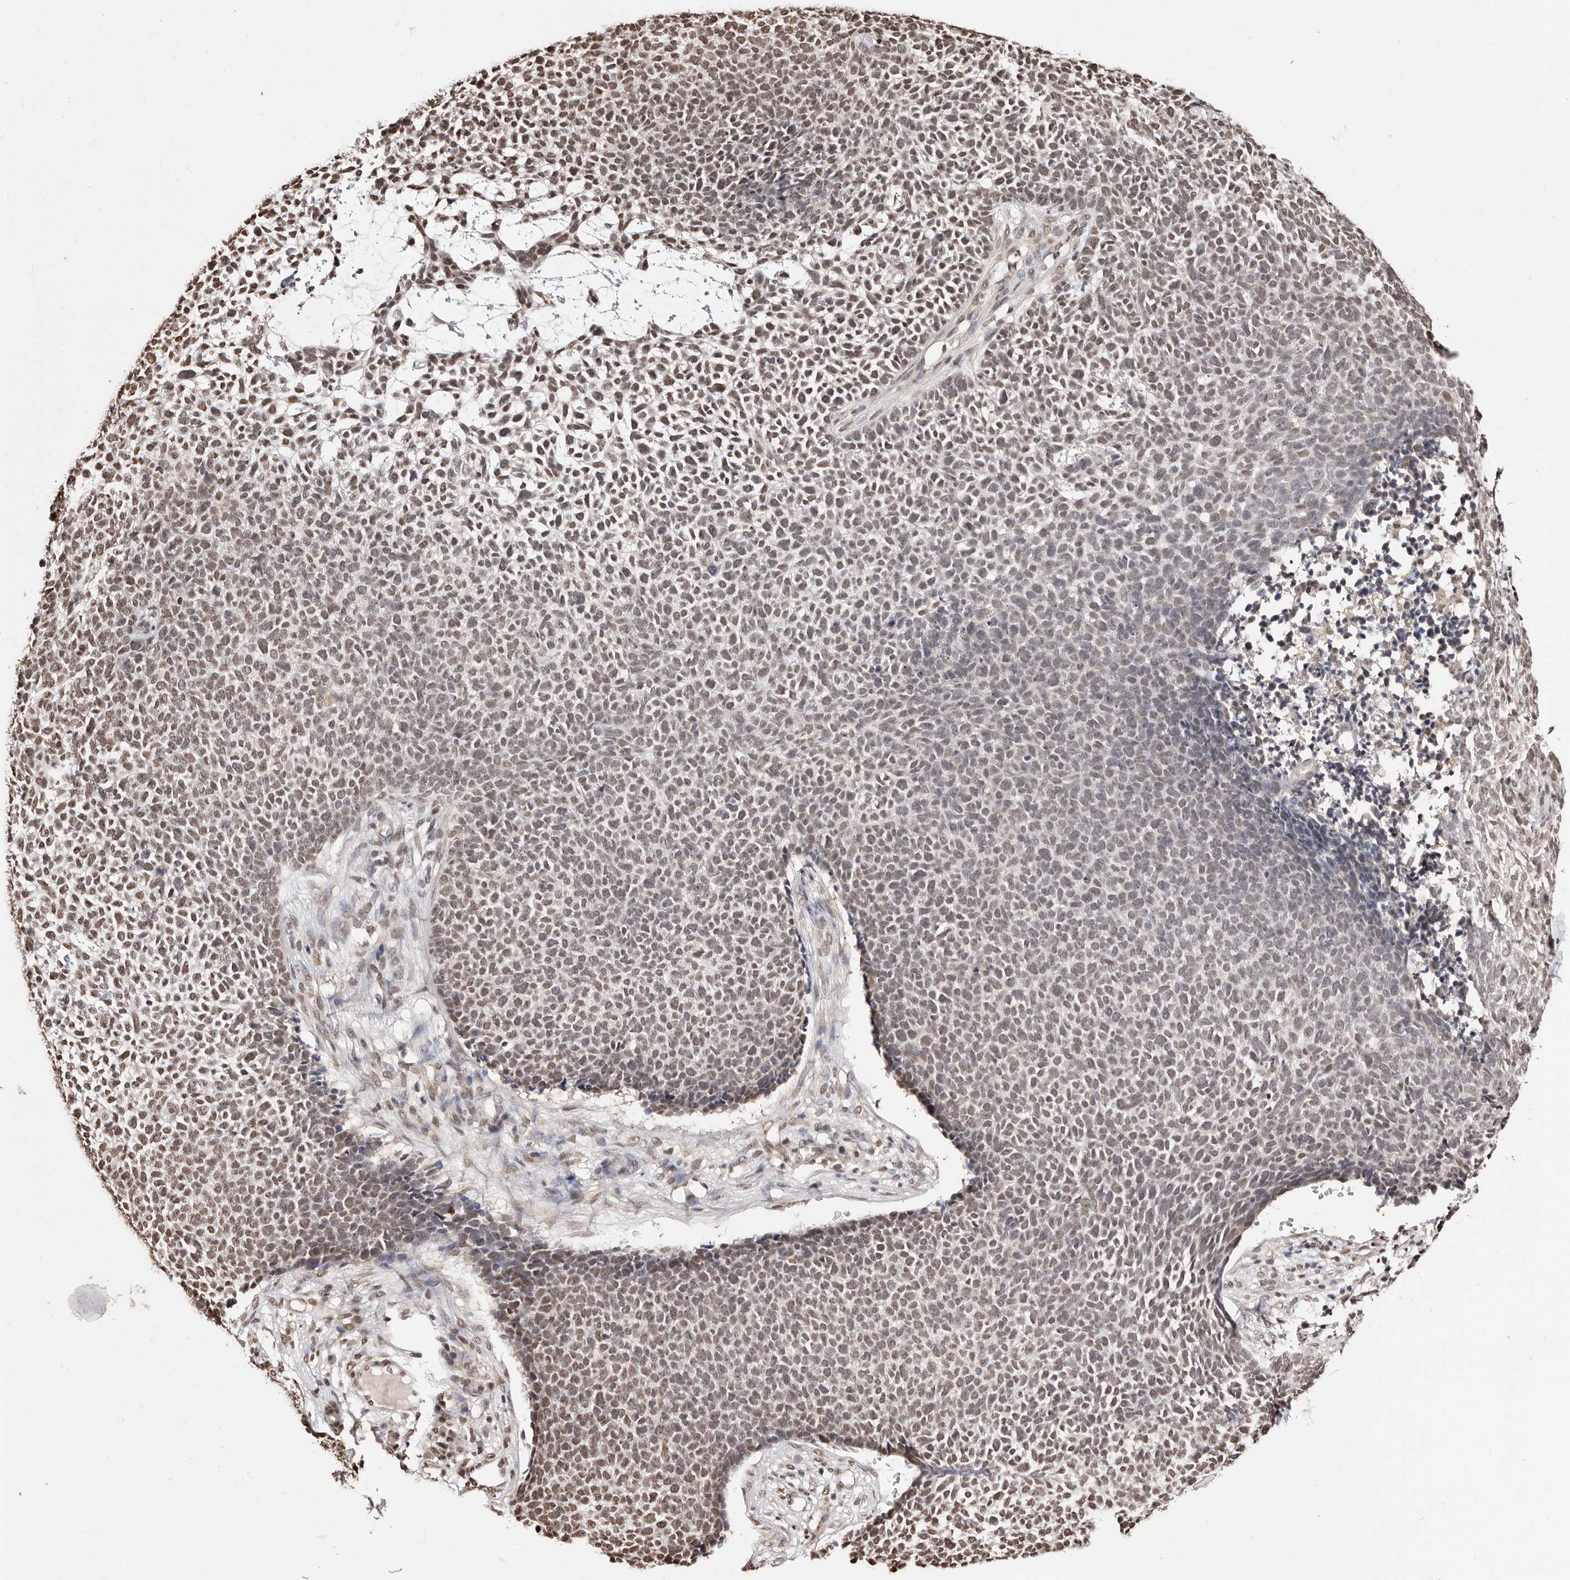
{"staining": {"intensity": "moderate", "quantity": ">75%", "location": "nuclear"}, "tissue": "skin cancer", "cell_type": "Tumor cells", "image_type": "cancer", "snomed": [{"axis": "morphology", "description": "Basal cell carcinoma"}, {"axis": "topography", "description": "Skin"}], "caption": "An IHC photomicrograph of neoplastic tissue is shown. Protein staining in brown highlights moderate nuclear positivity in basal cell carcinoma (skin) within tumor cells.", "gene": "BICRAL", "patient": {"sex": "female", "age": 84}}